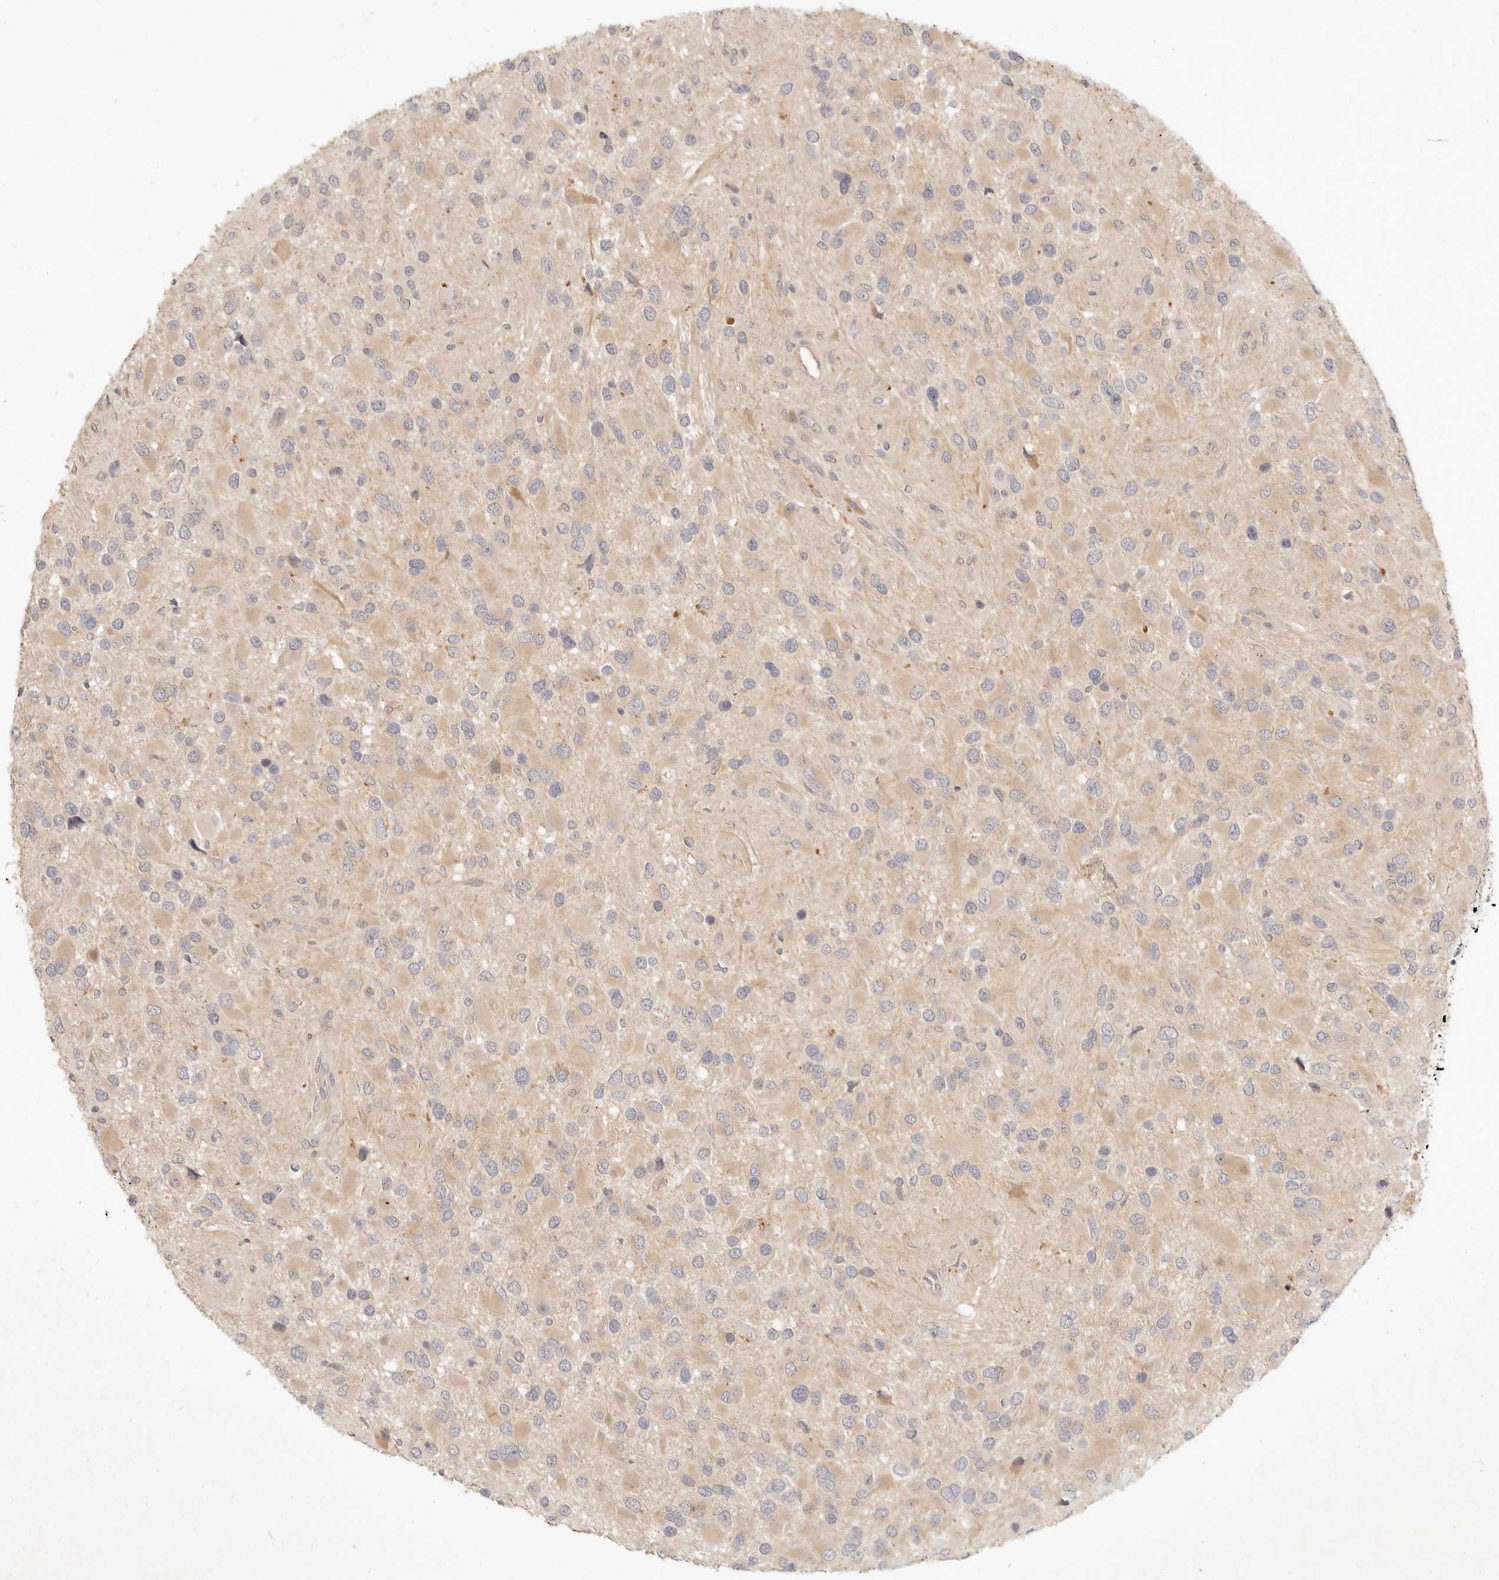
{"staining": {"intensity": "weak", "quantity": "<25%", "location": "cytoplasmic/membranous"}, "tissue": "glioma", "cell_type": "Tumor cells", "image_type": "cancer", "snomed": [{"axis": "morphology", "description": "Glioma, malignant, High grade"}, {"axis": "topography", "description": "Brain"}], "caption": "Immunohistochemistry (IHC) histopathology image of human glioma stained for a protein (brown), which displays no expression in tumor cells.", "gene": "UBXN11", "patient": {"sex": "male", "age": 53}}